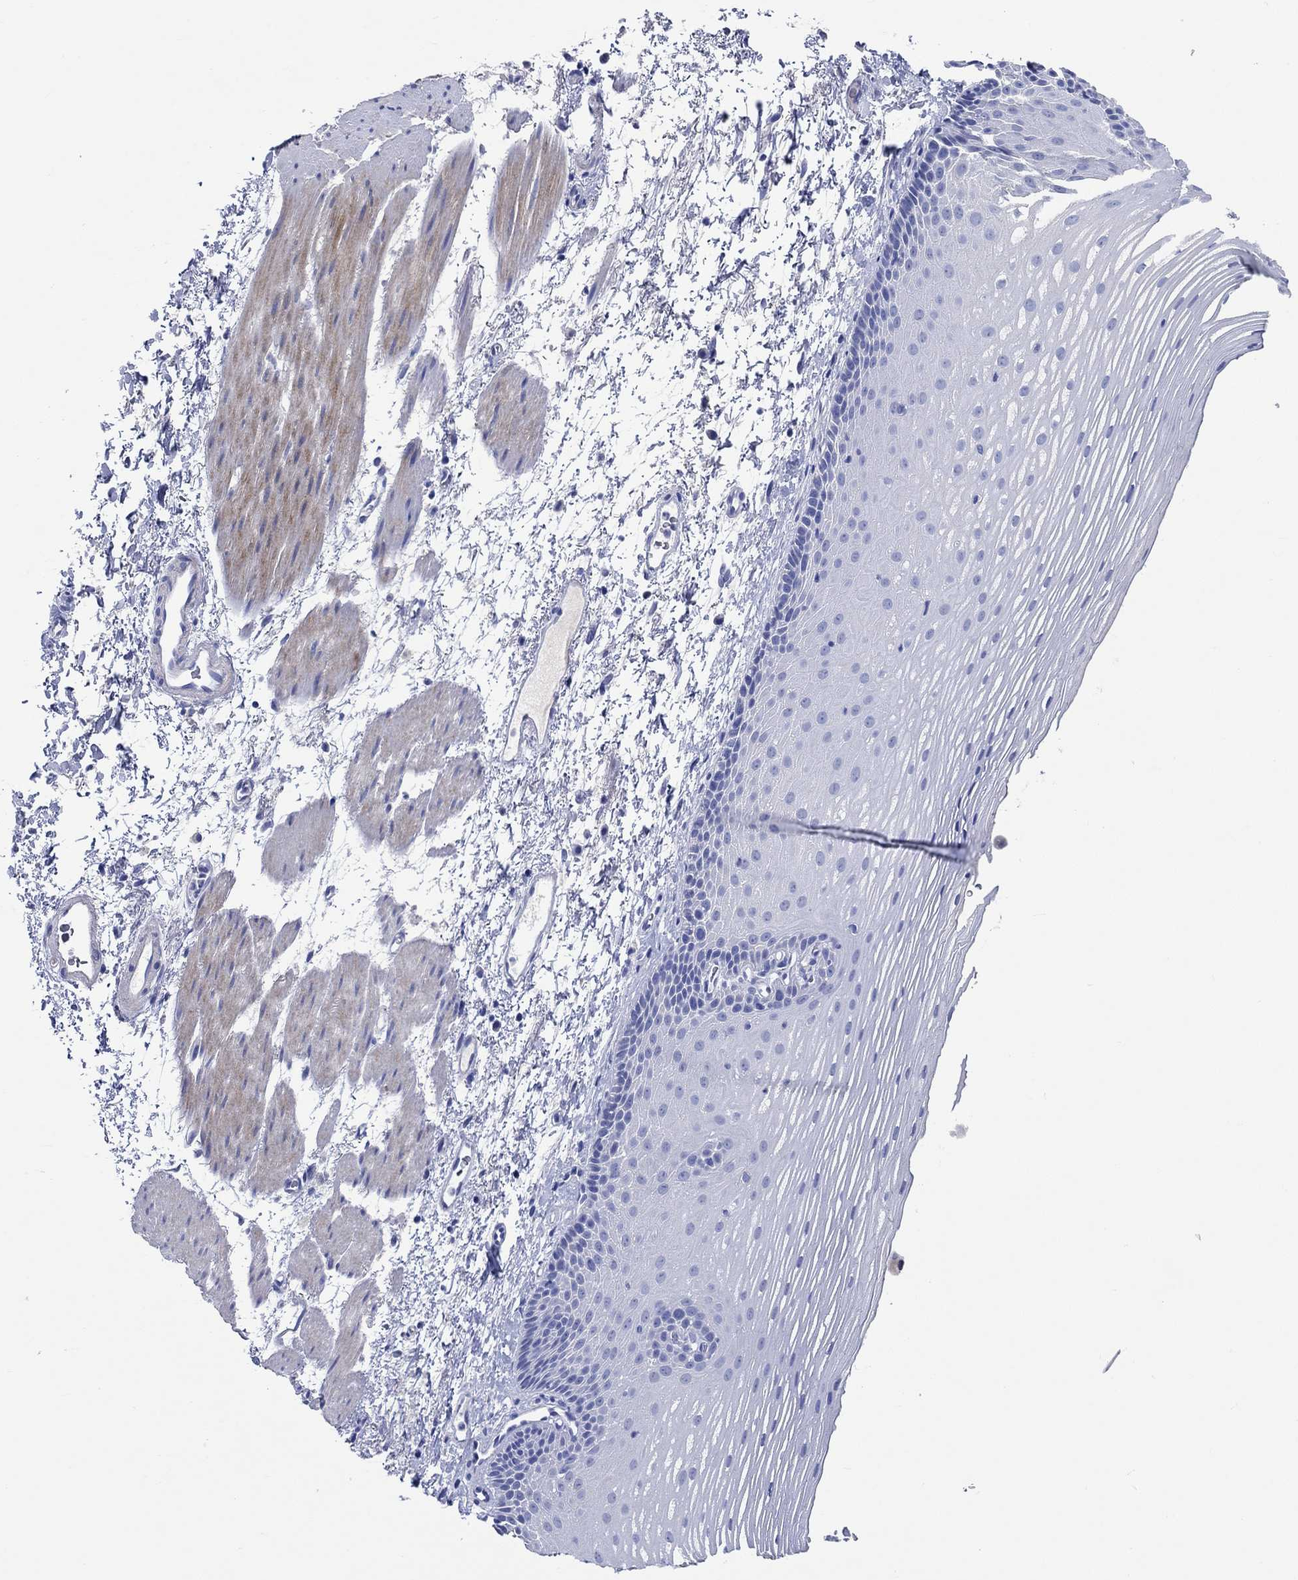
{"staining": {"intensity": "negative", "quantity": "none", "location": "none"}, "tissue": "esophagus", "cell_type": "Squamous epithelial cells", "image_type": "normal", "snomed": [{"axis": "morphology", "description": "Normal tissue, NOS"}, {"axis": "topography", "description": "Esophagus"}], "caption": "There is no significant expression in squamous epithelial cells of esophagus. The staining was performed using DAB (3,3'-diaminobenzidine) to visualize the protein expression in brown, while the nuclei were stained in blue with hematoxylin (Magnification: 20x).", "gene": "SHISA4", "patient": {"sex": "male", "age": 76}}